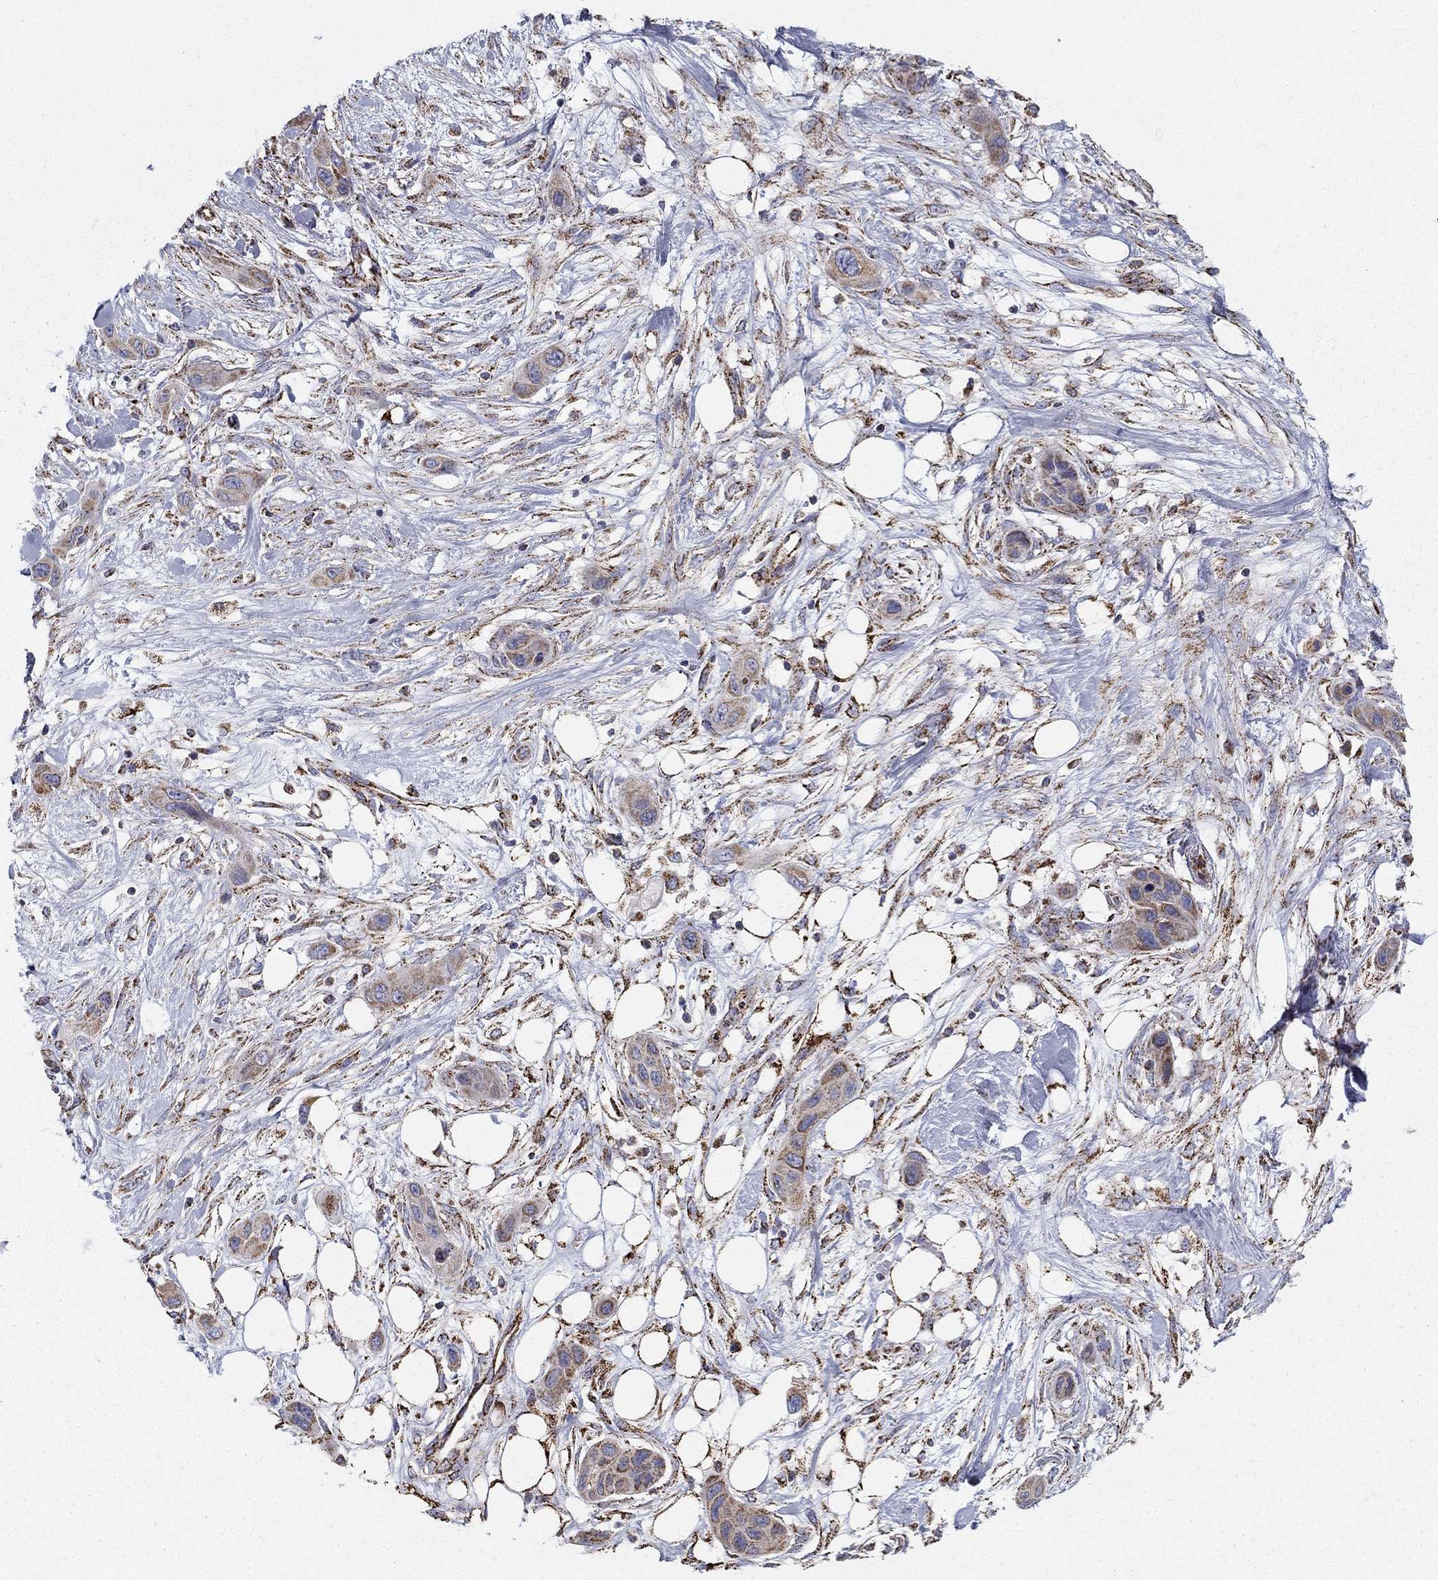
{"staining": {"intensity": "moderate", "quantity": "<25%", "location": "cytoplasmic/membranous"}, "tissue": "skin cancer", "cell_type": "Tumor cells", "image_type": "cancer", "snomed": [{"axis": "morphology", "description": "Squamous cell carcinoma, NOS"}, {"axis": "topography", "description": "Skin"}], "caption": "Protein expression analysis of human skin squamous cell carcinoma reveals moderate cytoplasmic/membranous expression in about <25% of tumor cells.", "gene": "GCSH", "patient": {"sex": "male", "age": 79}}